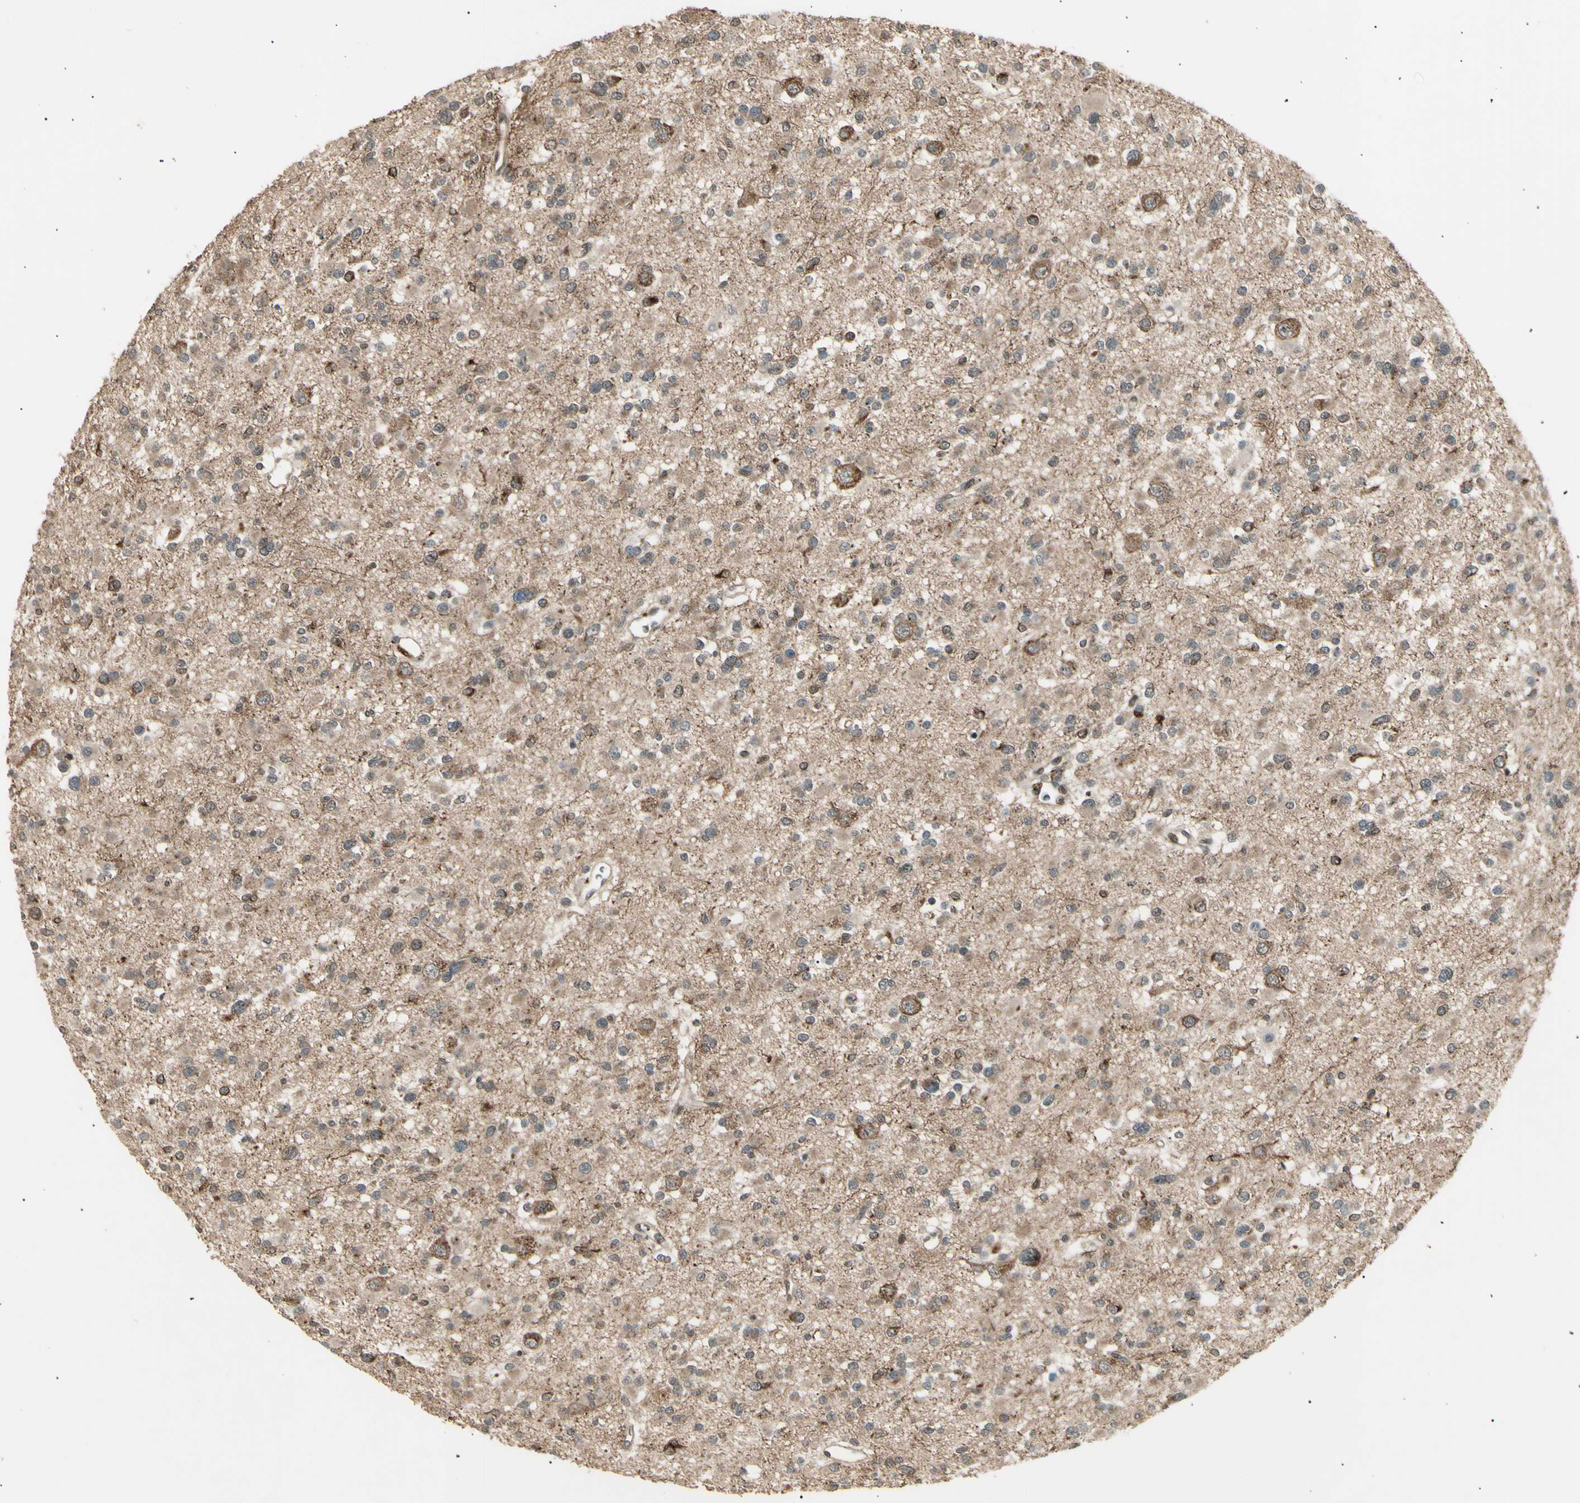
{"staining": {"intensity": "moderate", "quantity": "25%-75%", "location": "cytoplasmic/membranous"}, "tissue": "glioma", "cell_type": "Tumor cells", "image_type": "cancer", "snomed": [{"axis": "morphology", "description": "Glioma, malignant, Low grade"}, {"axis": "topography", "description": "Brain"}], "caption": "Glioma stained with DAB (3,3'-diaminobenzidine) immunohistochemistry (IHC) demonstrates medium levels of moderate cytoplasmic/membranous staining in approximately 25%-75% of tumor cells.", "gene": "NUAK2", "patient": {"sex": "female", "age": 22}}